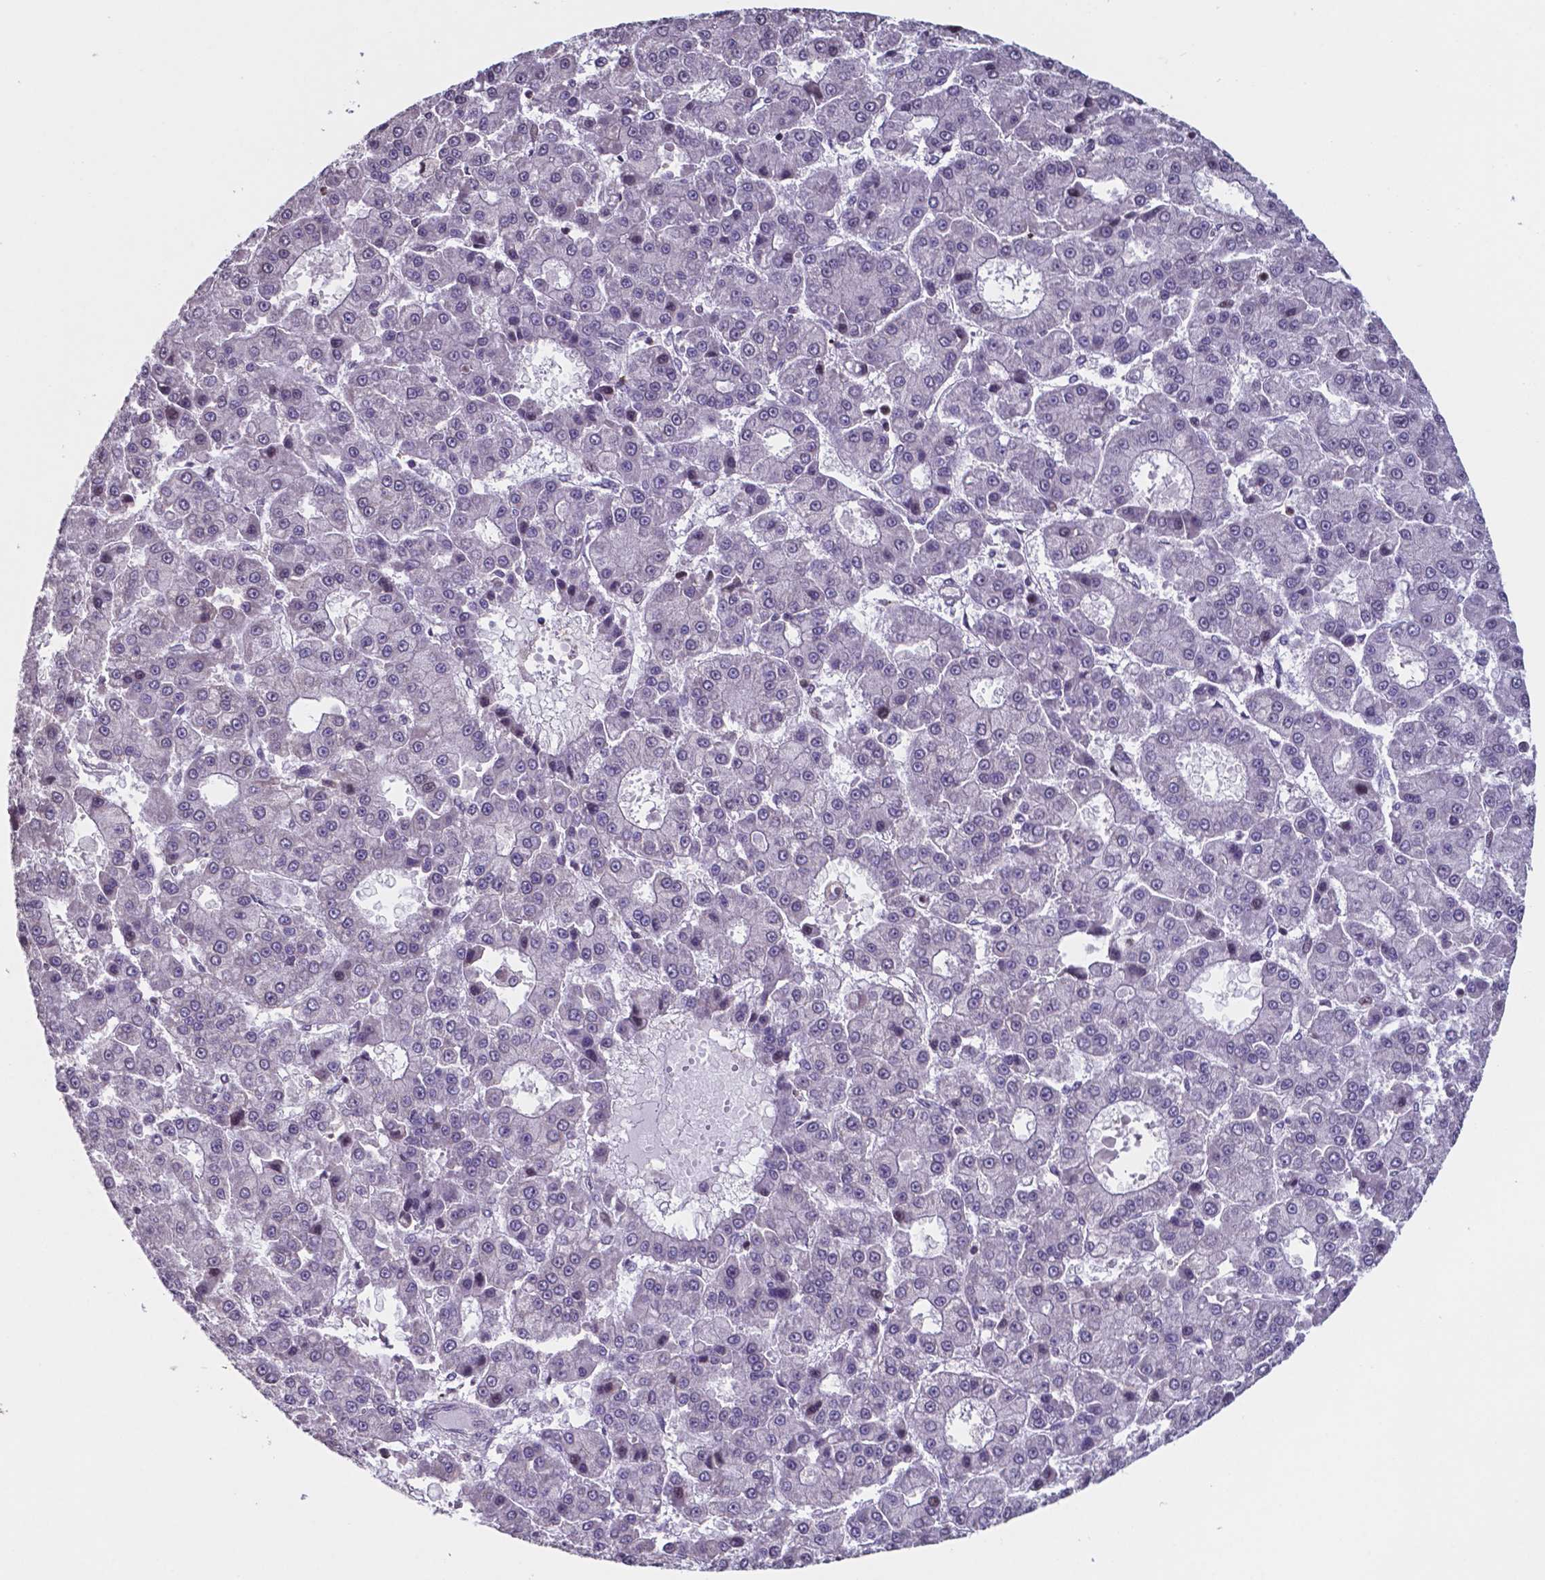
{"staining": {"intensity": "negative", "quantity": "none", "location": "none"}, "tissue": "liver cancer", "cell_type": "Tumor cells", "image_type": "cancer", "snomed": [{"axis": "morphology", "description": "Carcinoma, Hepatocellular, NOS"}, {"axis": "topography", "description": "Liver"}], "caption": "Protein analysis of liver cancer displays no significant staining in tumor cells.", "gene": "MLC1", "patient": {"sex": "male", "age": 70}}